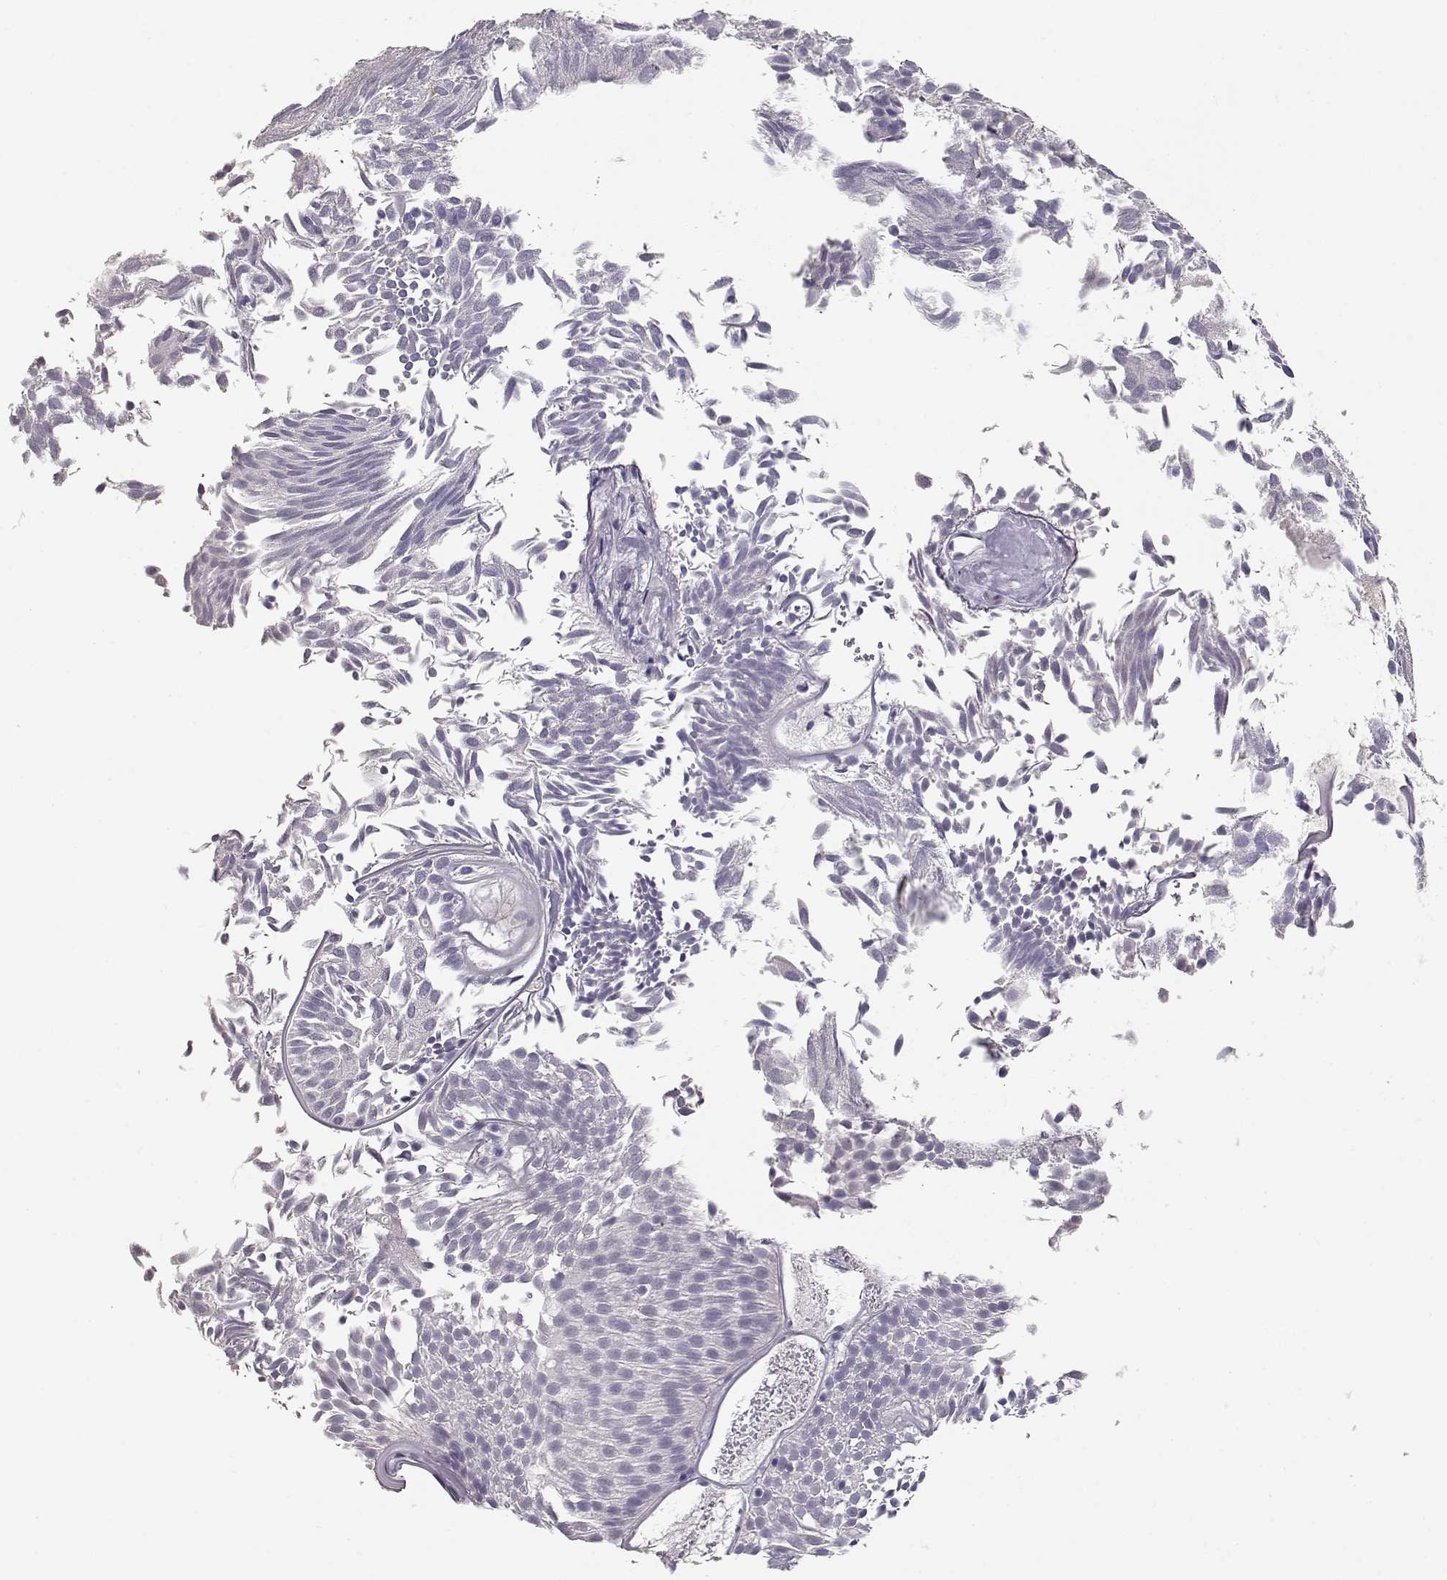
{"staining": {"intensity": "negative", "quantity": "none", "location": "none"}, "tissue": "urothelial cancer", "cell_type": "Tumor cells", "image_type": "cancer", "snomed": [{"axis": "morphology", "description": "Urothelial carcinoma, Low grade"}, {"axis": "topography", "description": "Urinary bladder"}], "caption": "Image shows no protein staining in tumor cells of urothelial carcinoma (low-grade) tissue.", "gene": "MAGEC1", "patient": {"sex": "male", "age": 52}}